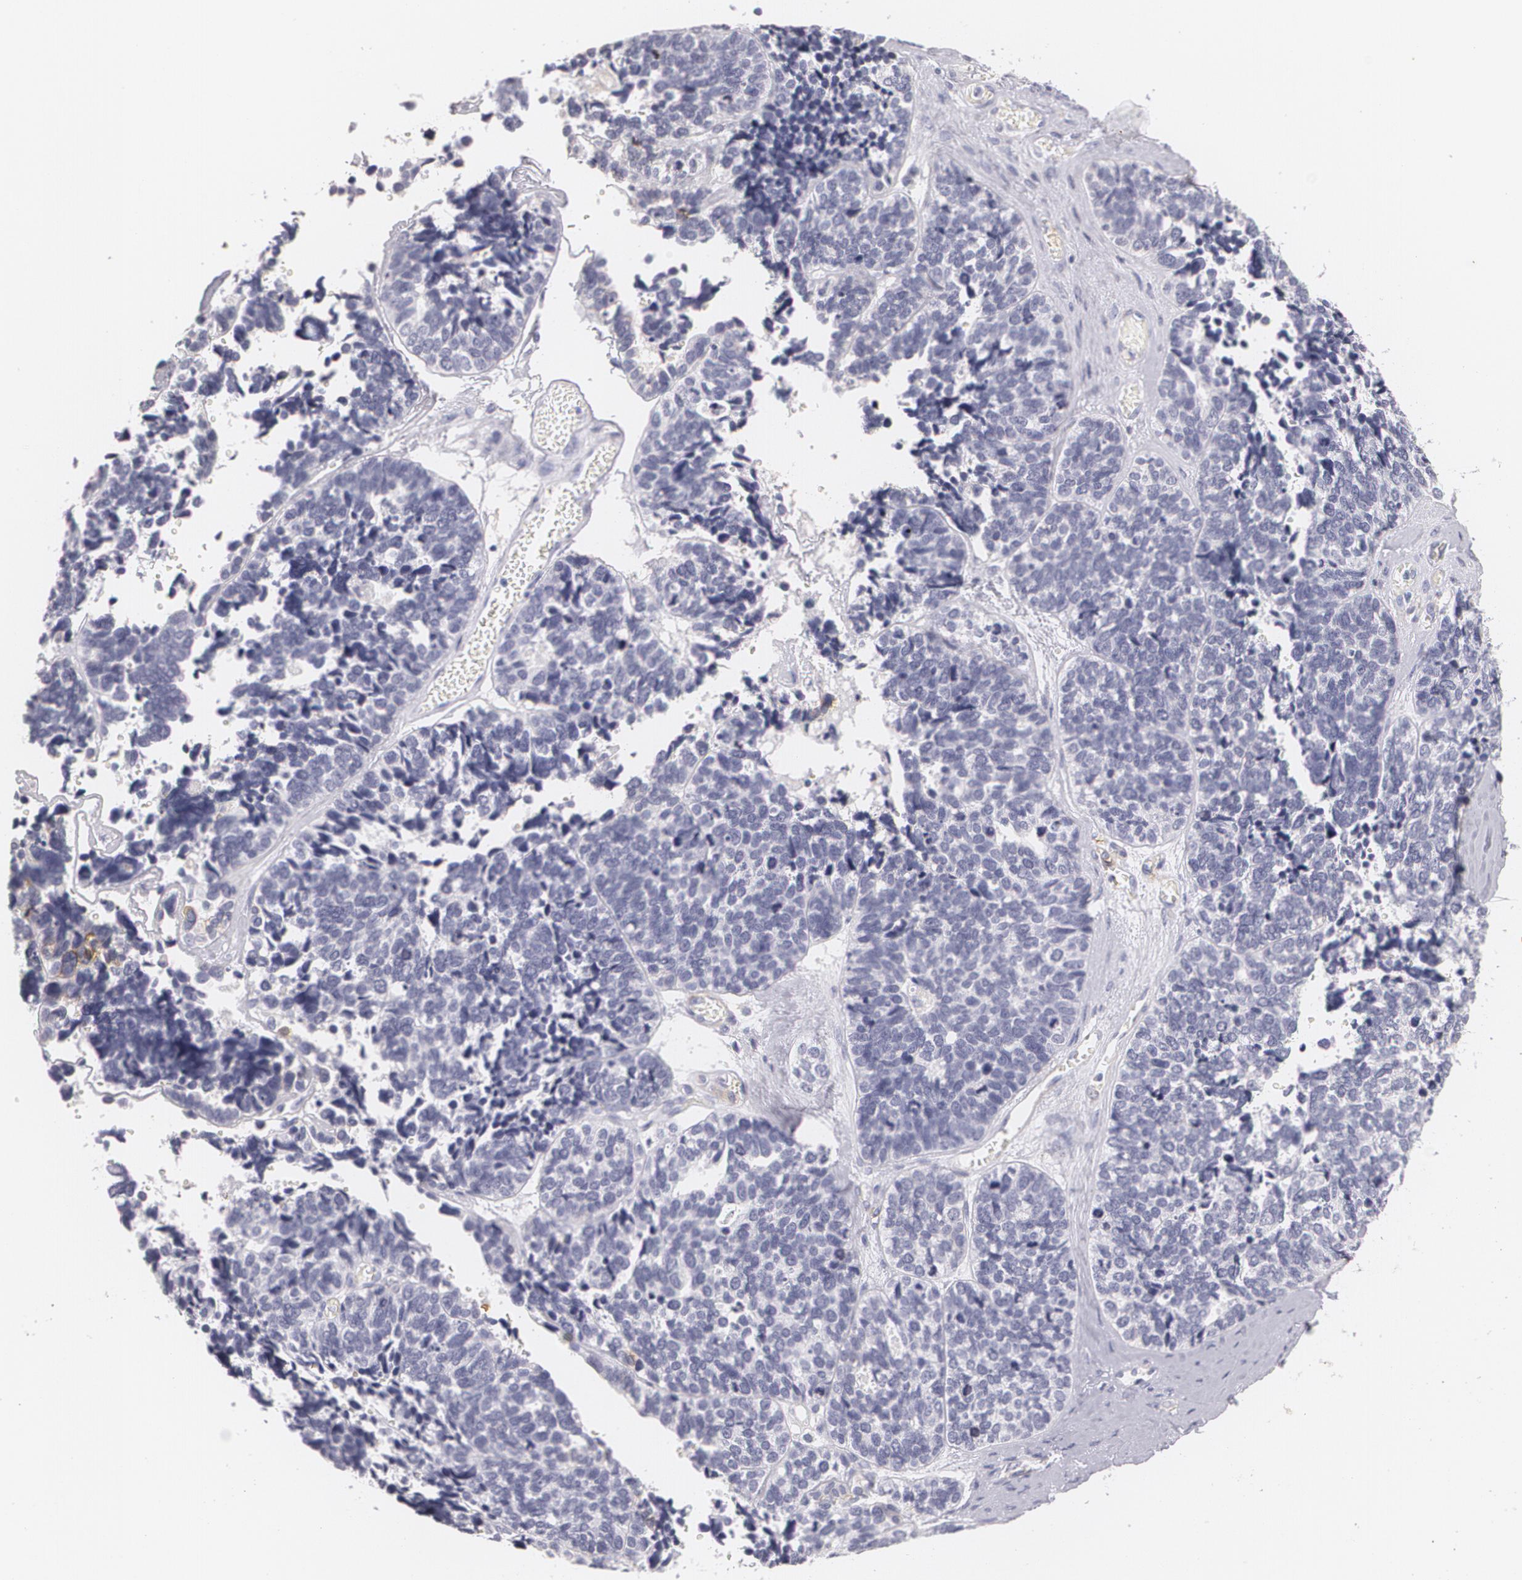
{"staining": {"intensity": "negative", "quantity": "none", "location": "none"}, "tissue": "ovarian cancer", "cell_type": "Tumor cells", "image_type": "cancer", "snomed": [{"axis": "morphology", "description": "Cystadenocarcinoma, serous, NOS"}, {"axis": "topography", "description": "Ovary"}], "caption": "IHC micrograph of neoplastic tissue: ovarian cancer stained with DAB displays no significant protein positivity in tumor cells.", "gene": "NGFR", "patient": {"sex": "female", "age": 77}}